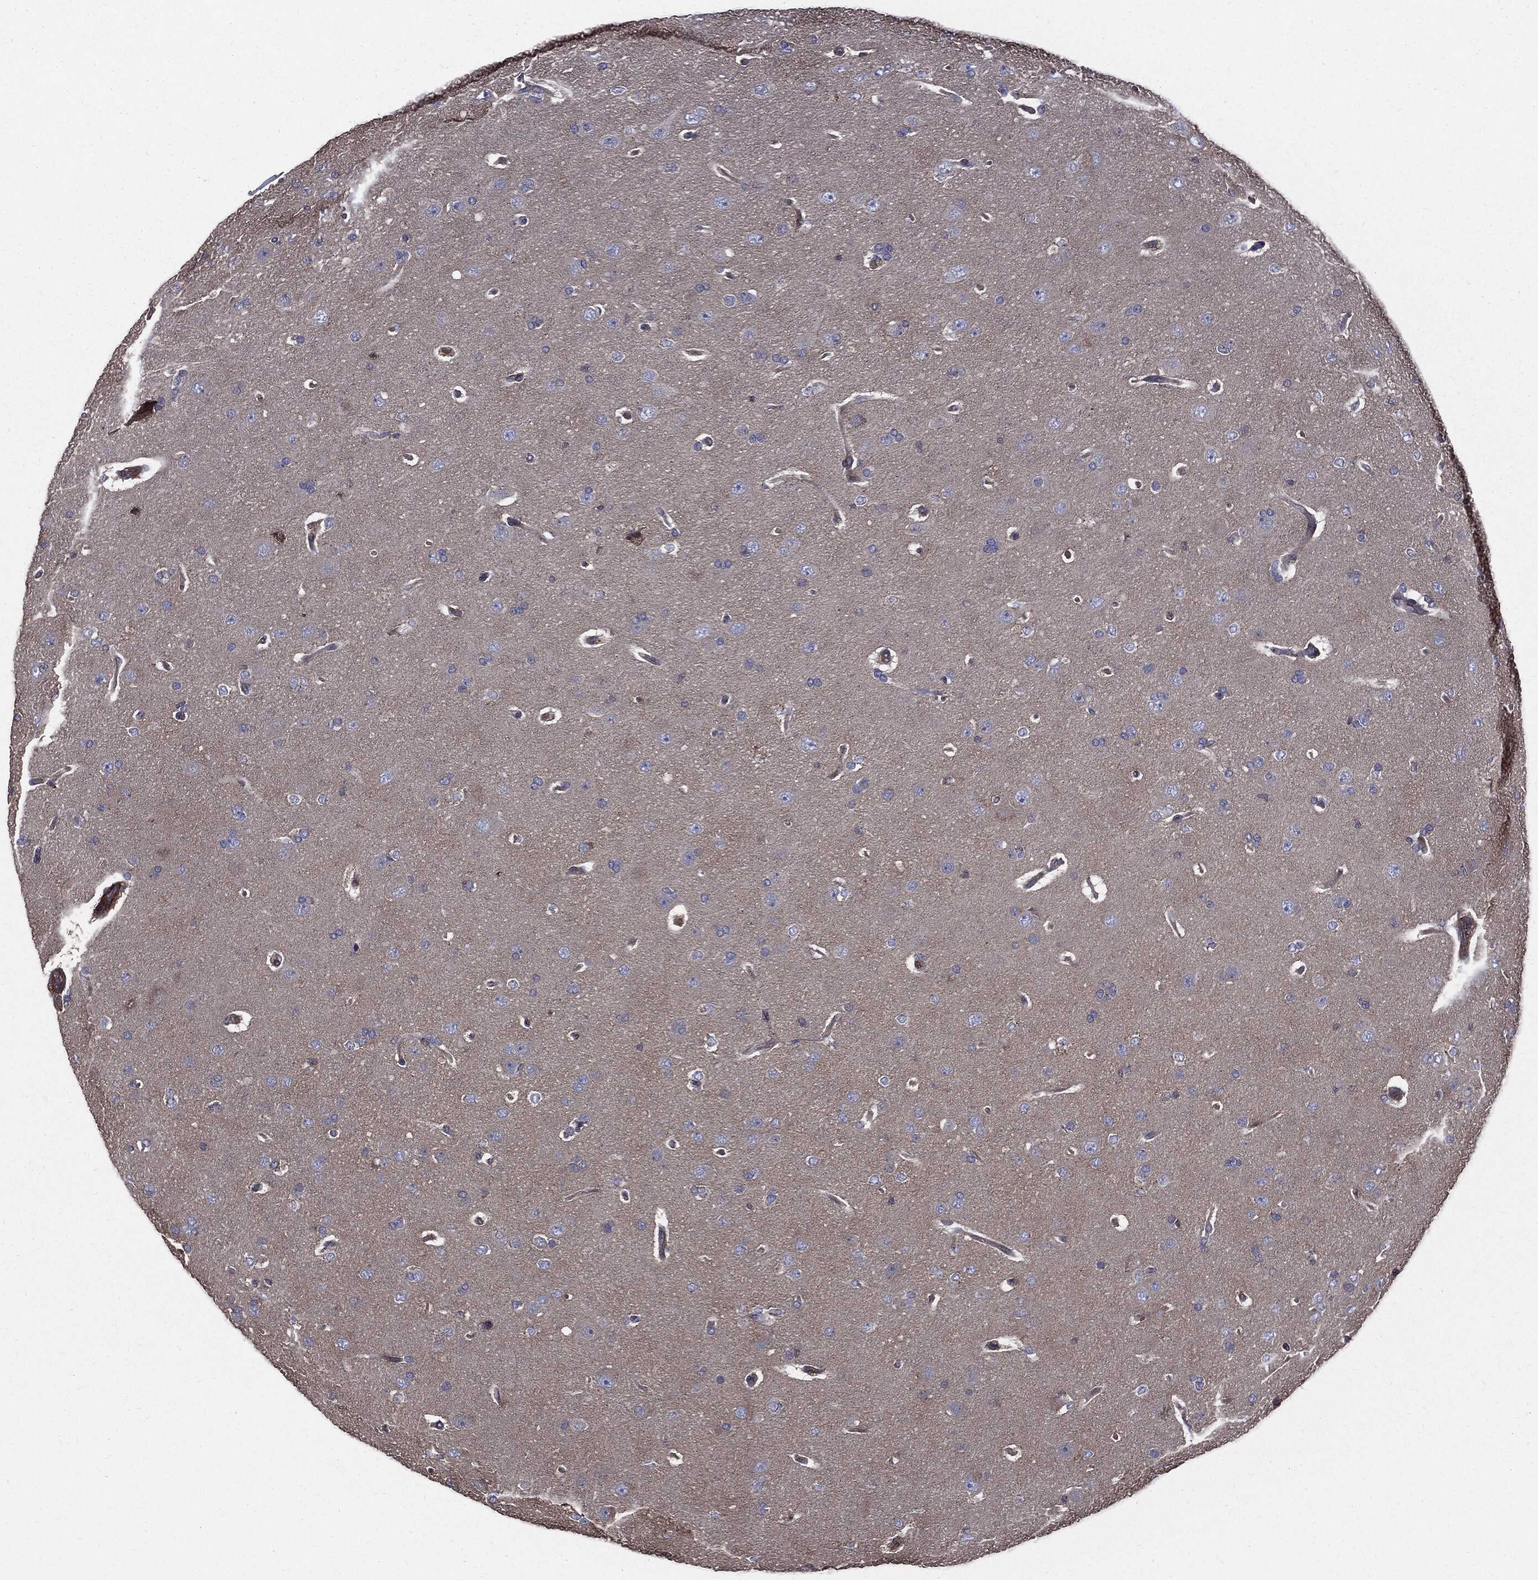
{"staining": {"intensity": "negative", "quantity": "none", "location": "none"}, "tissue": "glioma", "cell_type": "Tumor cells", "image_type": "cancer", "snomed": [{"axis": "morphology", "description": "Glioma, malignant, NOS"}, {"axis": "topography", "description": "Cerebral cortex"}], "caption": "Glioma (malignant) stained for a protein using immunohistochemistry exhibits no expression tumor cells.", "gene": "PDCD6IP", "patient": {"sex": "male", "age": 58}}